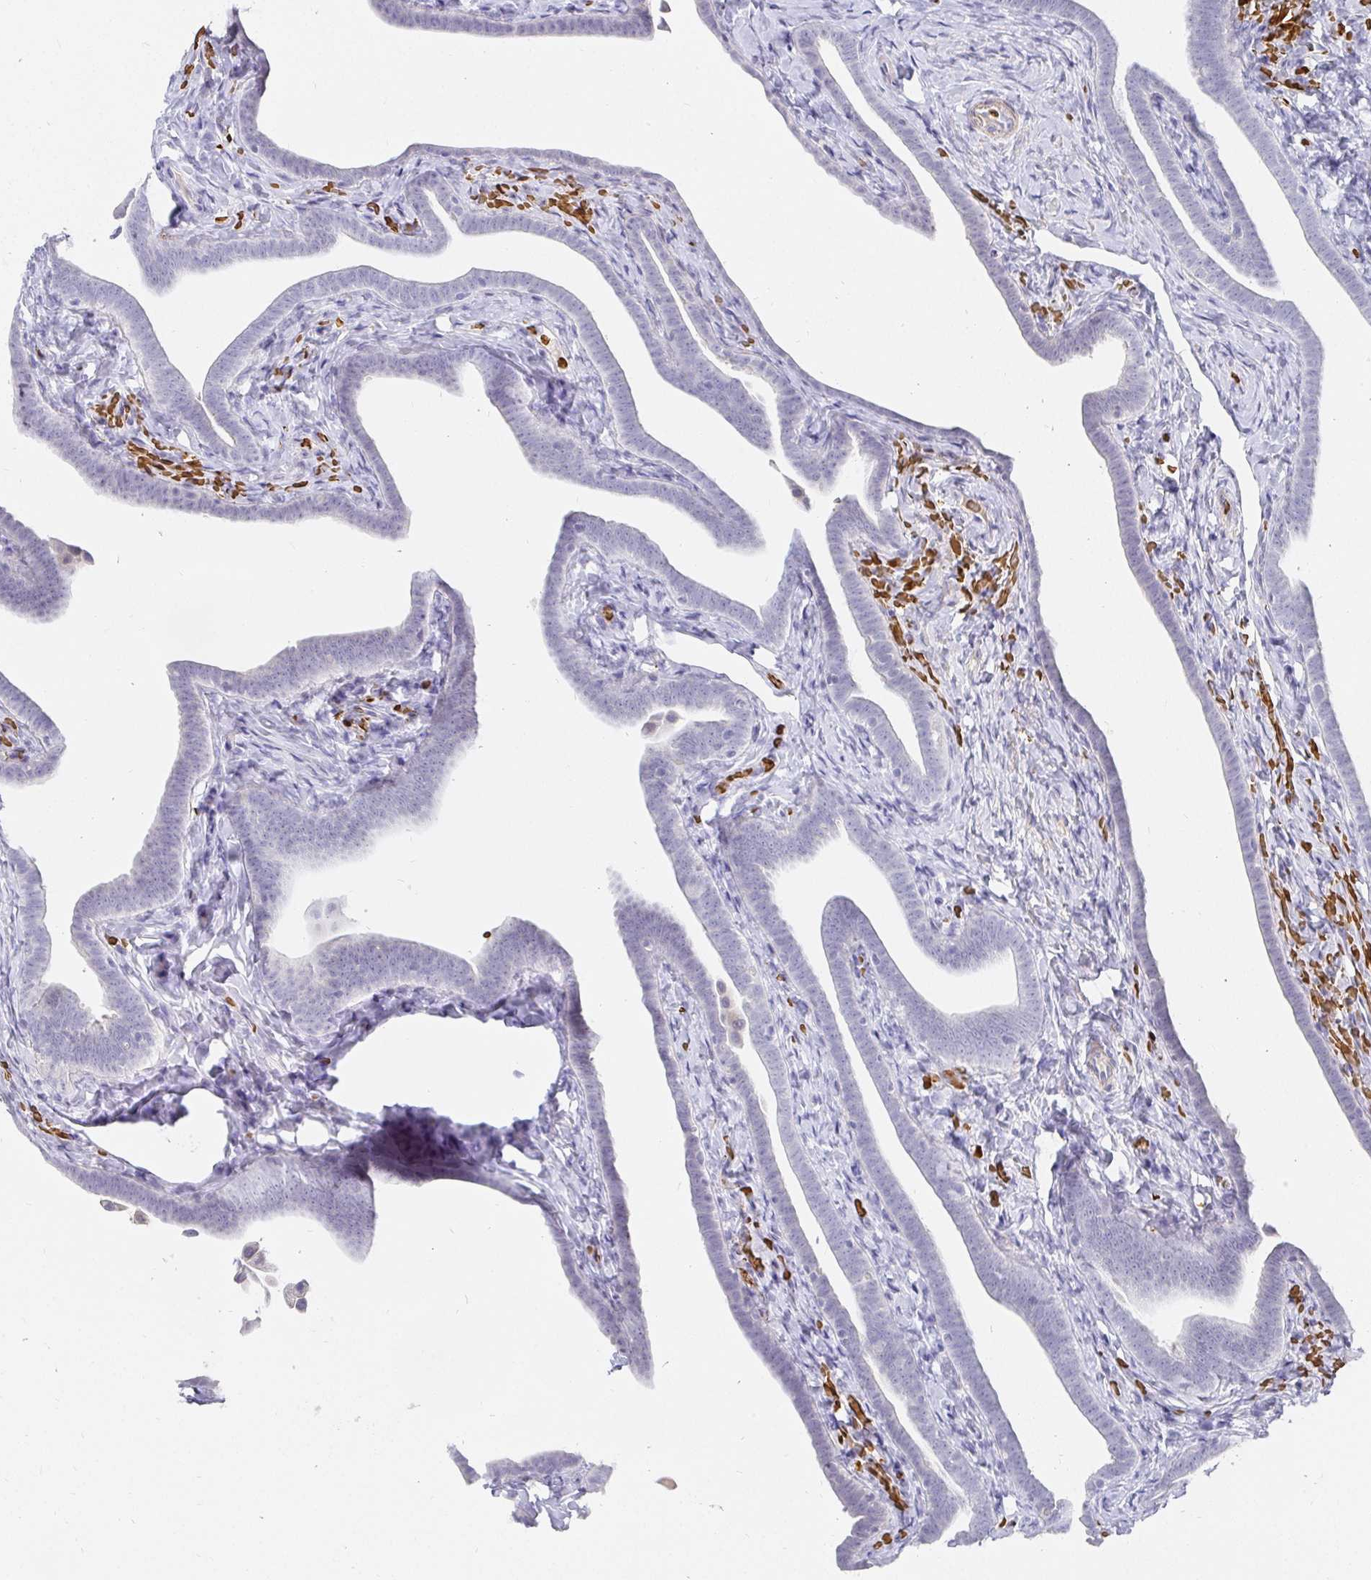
{"staining": {"intensity": "negative", "quantity": "none", "location": "none"}, "tissue": "fallopian tube", "cell_type": "Glandular cells", "image_type": "normal", "snomed": [{"axis": "morphology", "description": "Normal tissue, NOS"}, {"axis": "topography", "description": "Fallopian tube"}], "caption": "Immunohistochemical staining of benign fallopian tube exhibits no significant positivity in glandular cells.", "gene": "FGF21", "patient": {"sex": "female", "age": 69}}